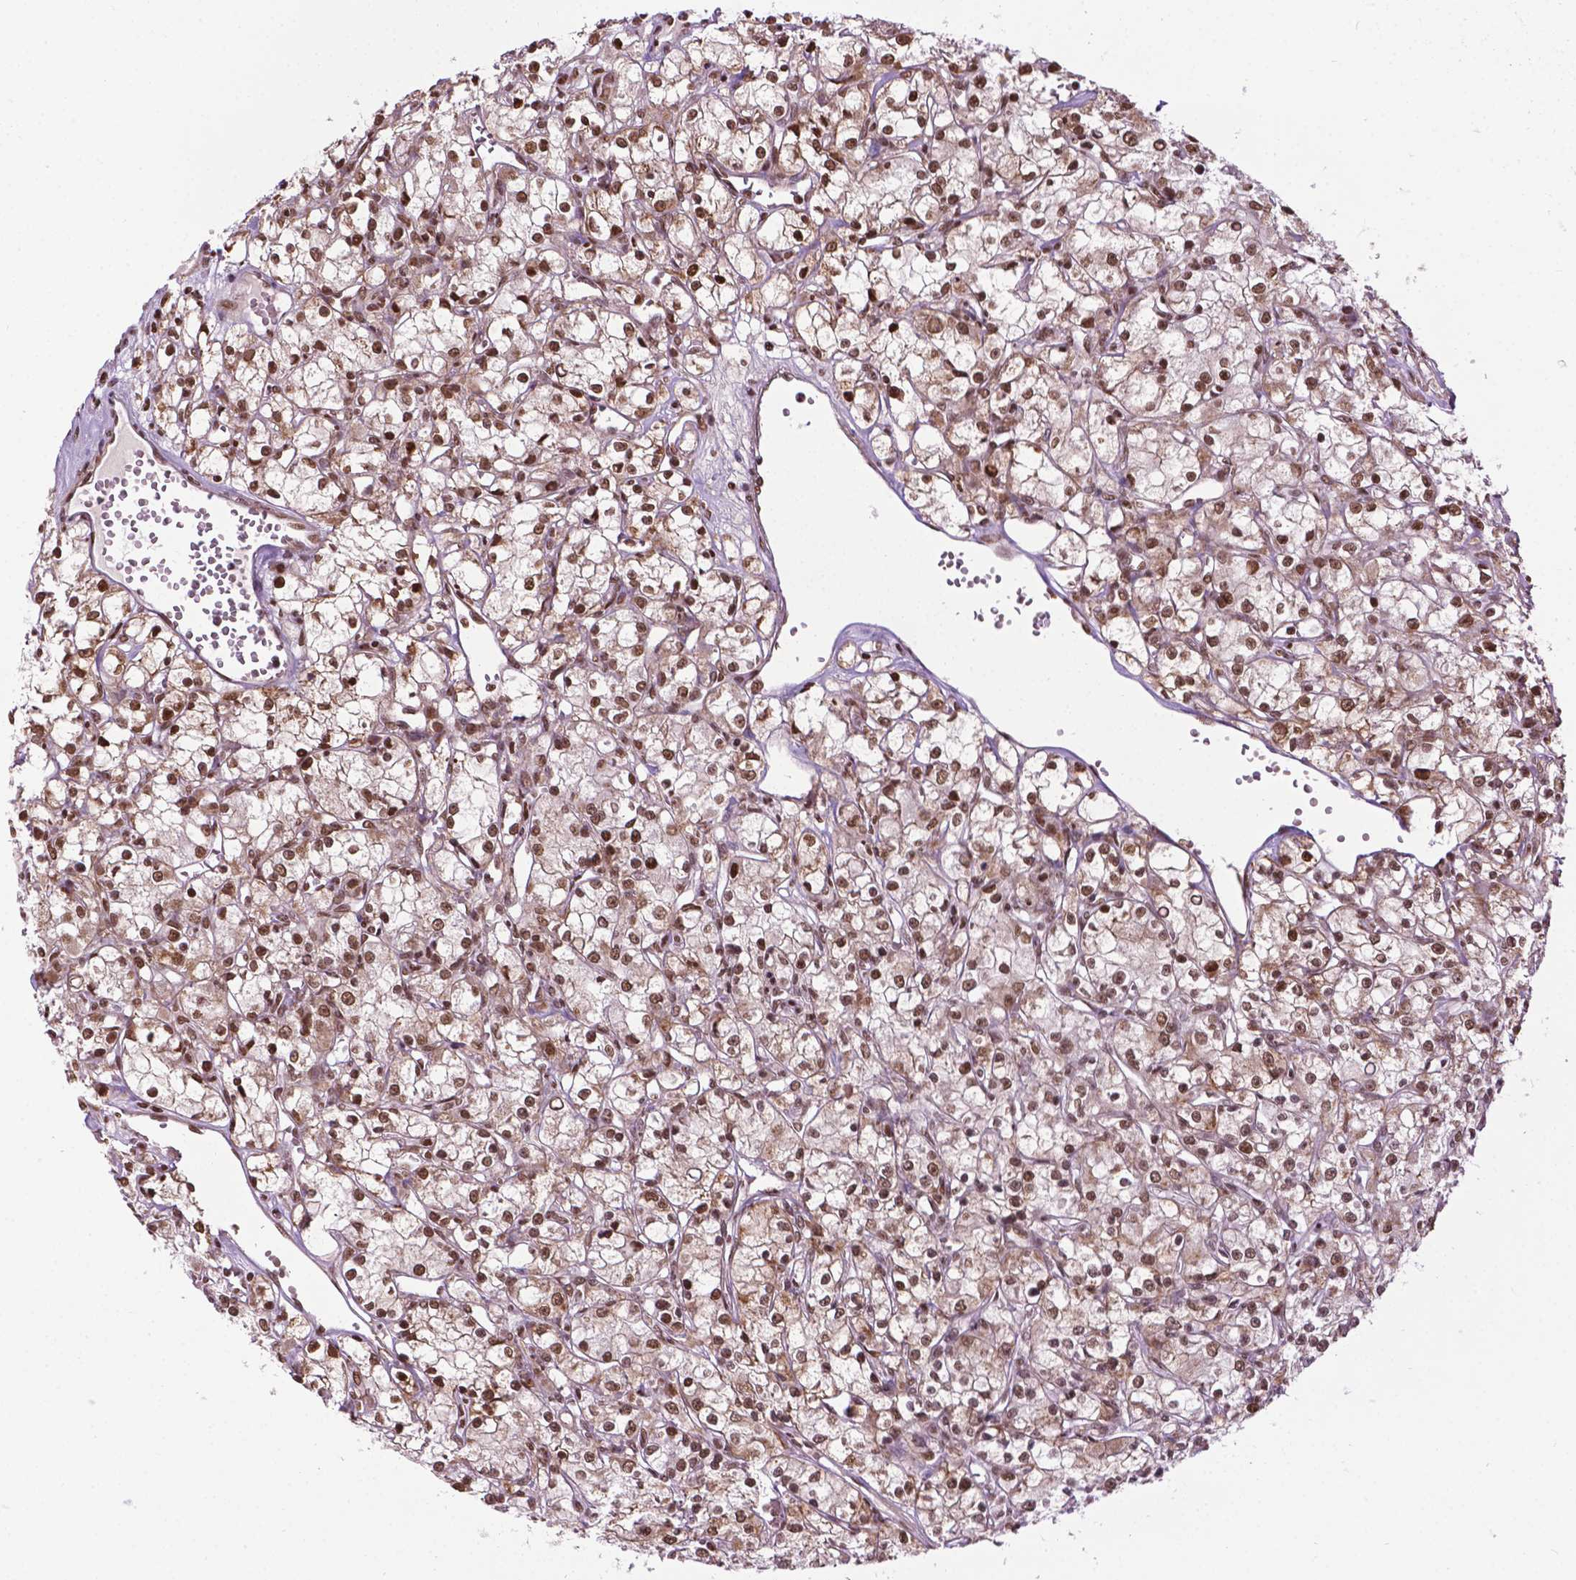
{"staining": {"intensity": "moderate", "quantity": ">75%", "location": "cytoplasmic/membranous,nuclear"}, "tissue": "renal cancer", "cell_type": "Tumor cells", "image_type": "cancer", "snomed": [{"axis": "morphology", "description": "Adenocarcinoma, NOS"}, {"axis": "topography", "description": "Kidney"}], "caption": "Immunohistochemical staining of human renal cancer displays medium levels of moderate cytoplasmic/membranous and nuclear expression in about >75% of tumor cells. (Stains: DAB in brown, nuclei in blue, Microscopy: brightfield microscopy at high magnification).", "gene": "COL23A1", "patient": {"sex": "female", "age": 59}}